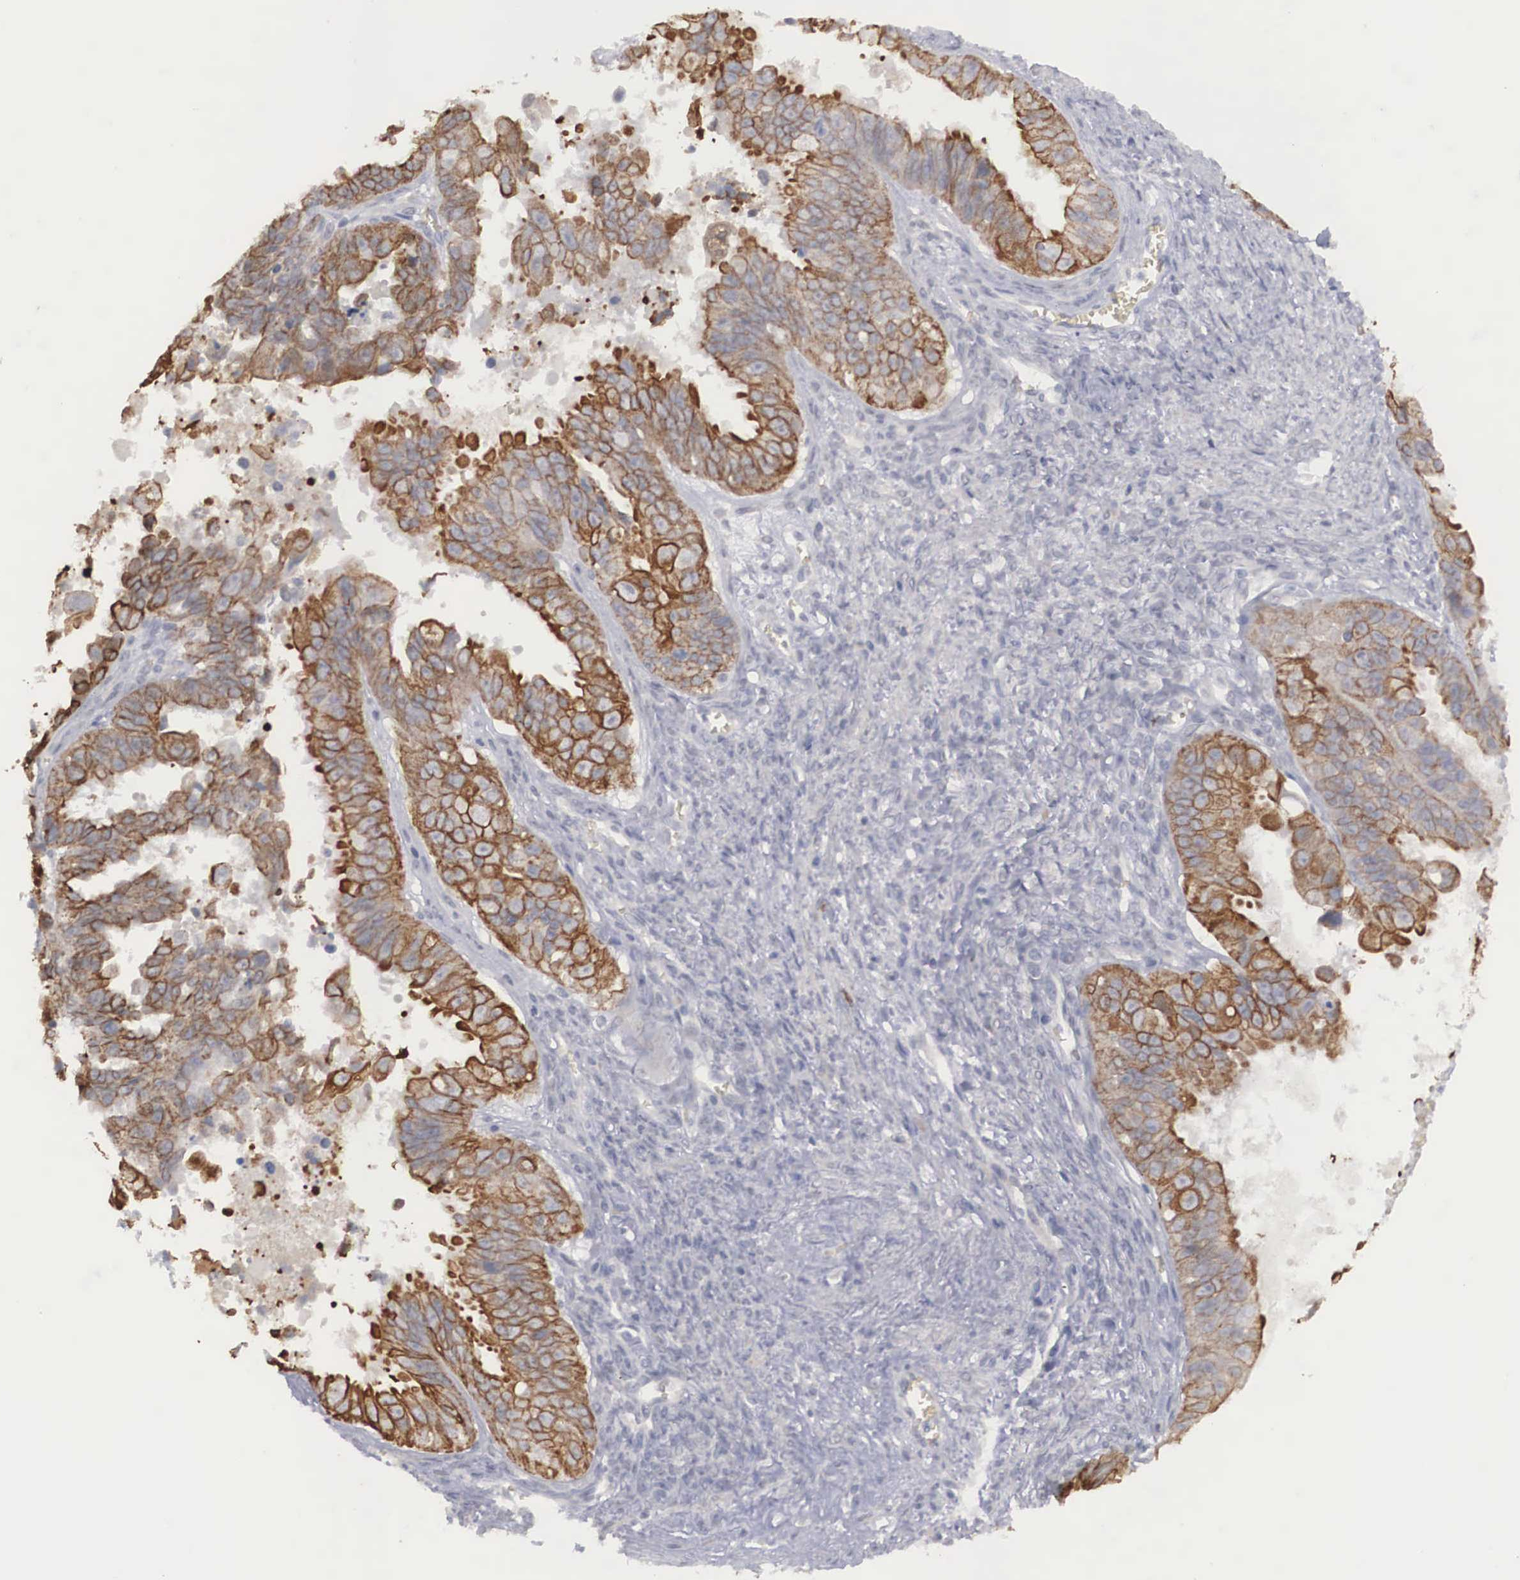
{"staining": {"intensity": "moderate", "quantity": "25%-75%", "location": "cytoplasmic/membranous"}, "tissue": "ovarian cancer", "cell_type": "Tumor cells", "image_type": "cancer", "snomed": [{"axis": "morphology", "description": "Carcinoma, endometroid"}, {"axis": "topography", "description": "Ovary"}], "caption": "DAB (3,3'-diaminobenzidine) immunohistochemical staining of human endometroid carcinoma (ovarian) exhibits moderate cytoplasmic/membranous protein expression in approximately 25%-75% of tumor cells.", "gene": "WDR89", "patient": {"sex": "female", "age": 85}}